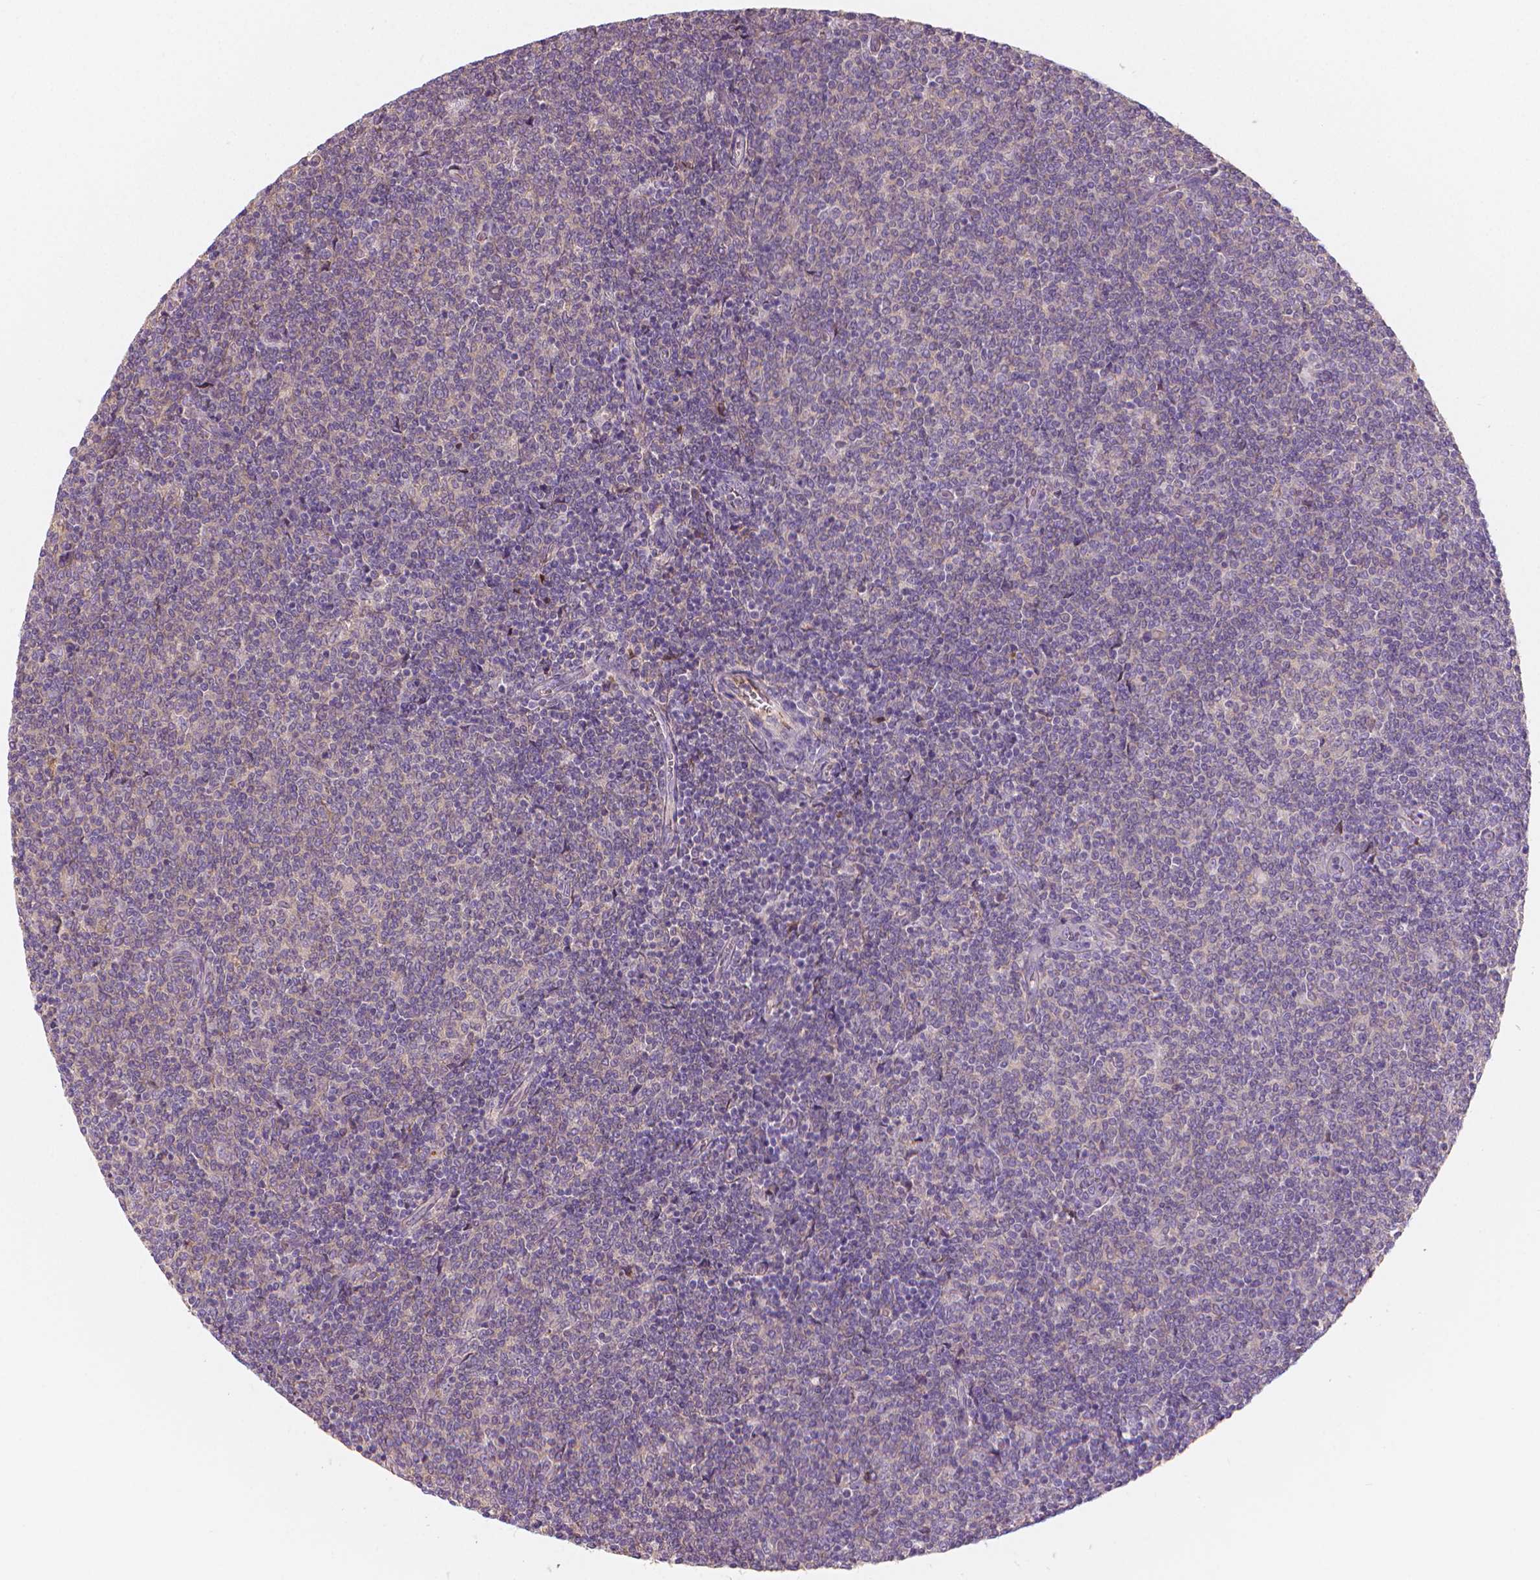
{"staining": {"intensity": "negative", "quantity": "none", "location": "none"}, "tissue": "lymphoma", "cell_type": "Tumor cells", "image_type": "cancer", "snomed": [{"axis": "morphology", "description": "Malignant lymphoma, non-Hodgkin's type, Low grade"}, {"axis": "topography", "description": "Lymph node"}], "caption": "Immunohistochemical staining of low-grade malignant lymphoma, non-Hodgkin's type demonstrates no significant positivity in tumor cells. Brightfield microscopy of immunohistochemistry (IHC) stained with DAB (3,3'-diaminobenzidine) (brown) and hematoxylin (blue), captured at high magnification.", "gene": "APOA4", "patient": {"sex": "male", "age": 52}}